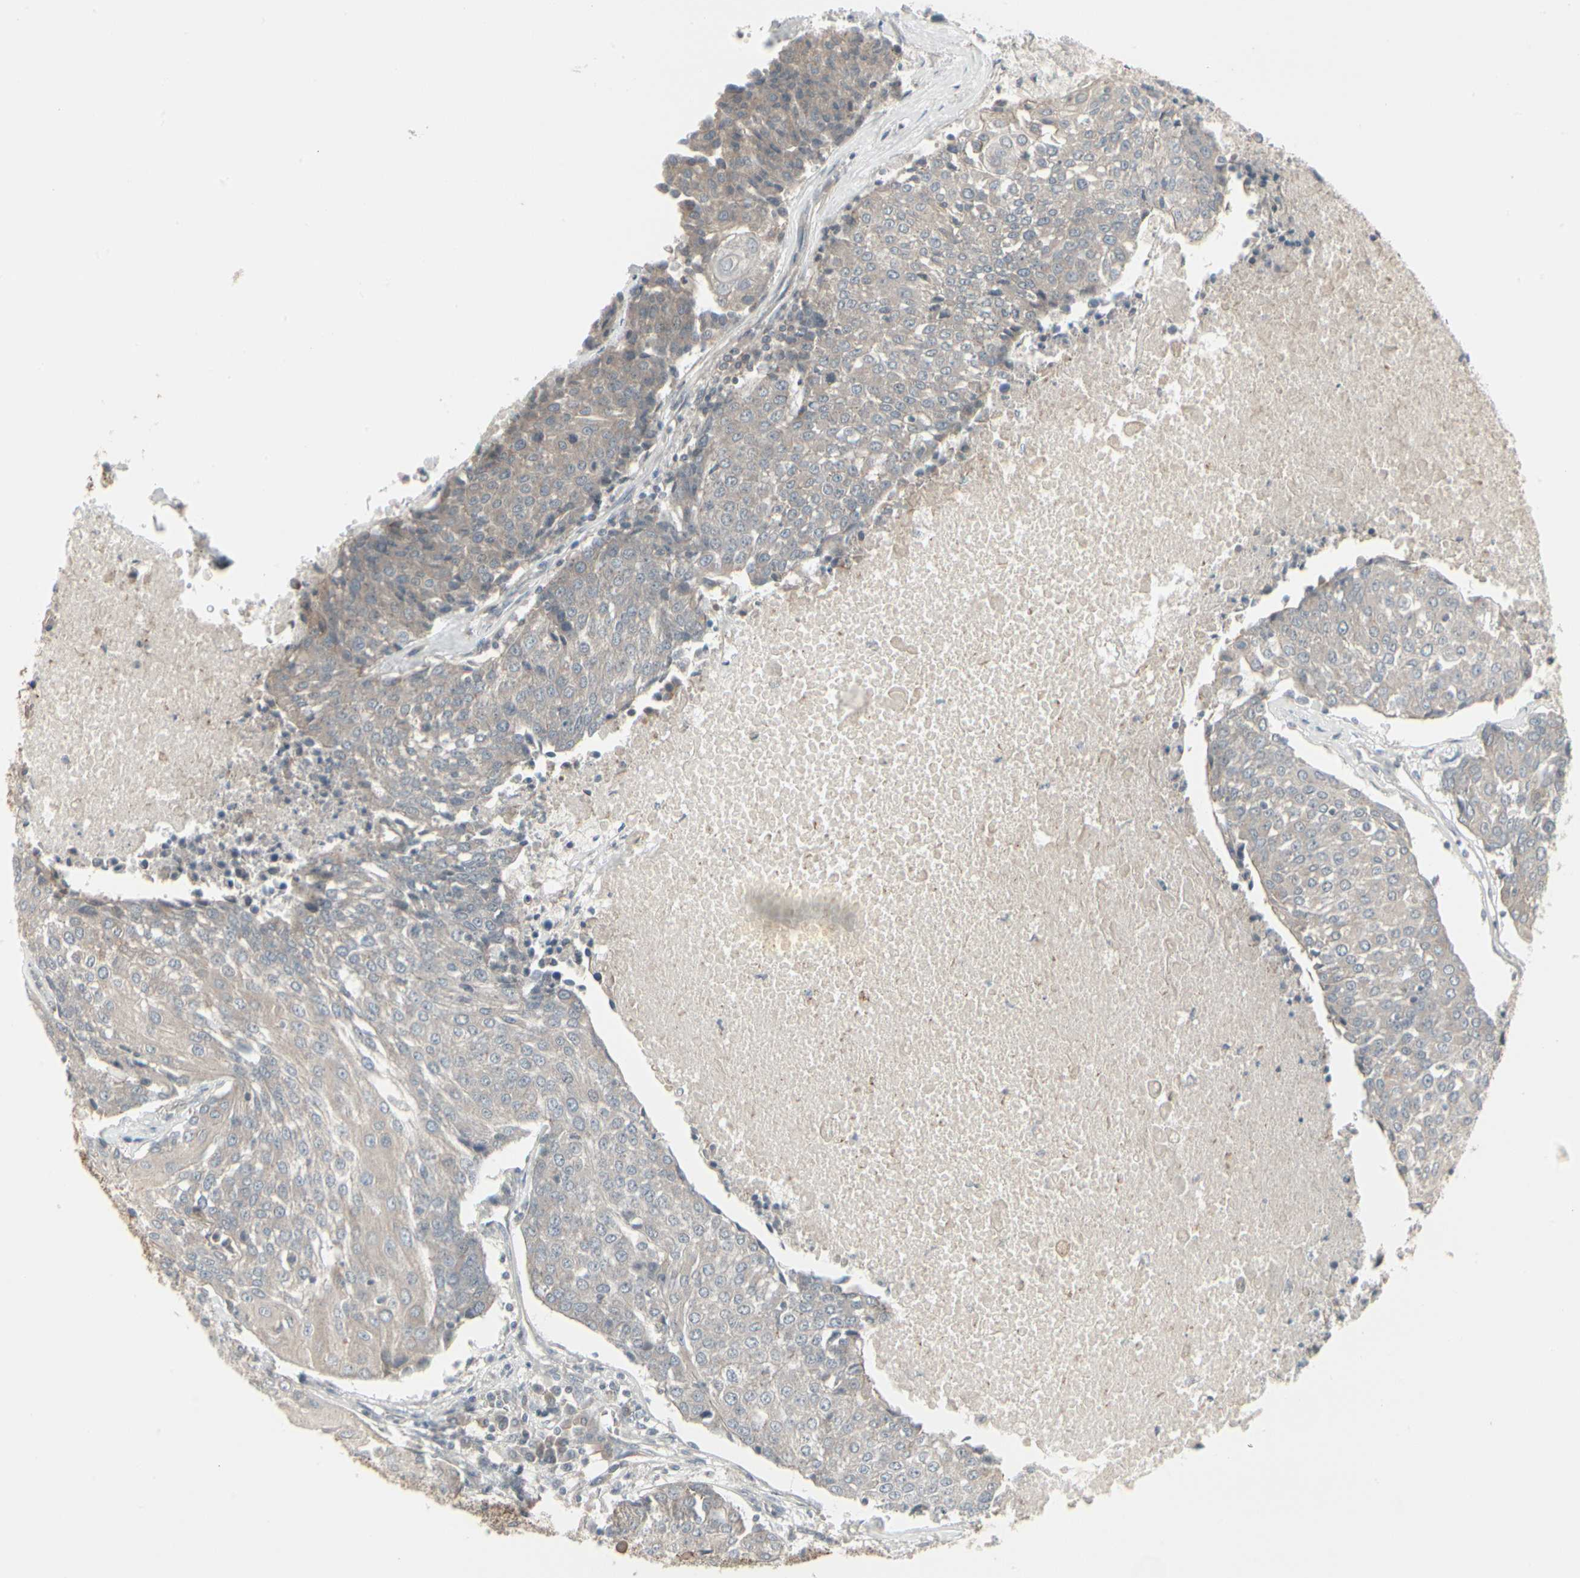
{"staining": {"intensity": "weak", "quantity": ">75%", "location": "cytoplasmic/membranous"}, "tissue": "urothelial cancer", "cell_type": "Tumor cells", "image_type": "cancer", "snomed": [{"axis": "morphology", "description": "Urothelial carcinoma, High grade"}, {"axis": "topography", "description": "Urinary bladder"}], "caption": "A brown stain highlights weak cytoplasmic/membranous expression of a protein in human urothelial cancer tumor cells.", "gene": "EPS15", "patient": {"sex": "female", "age": 85}}